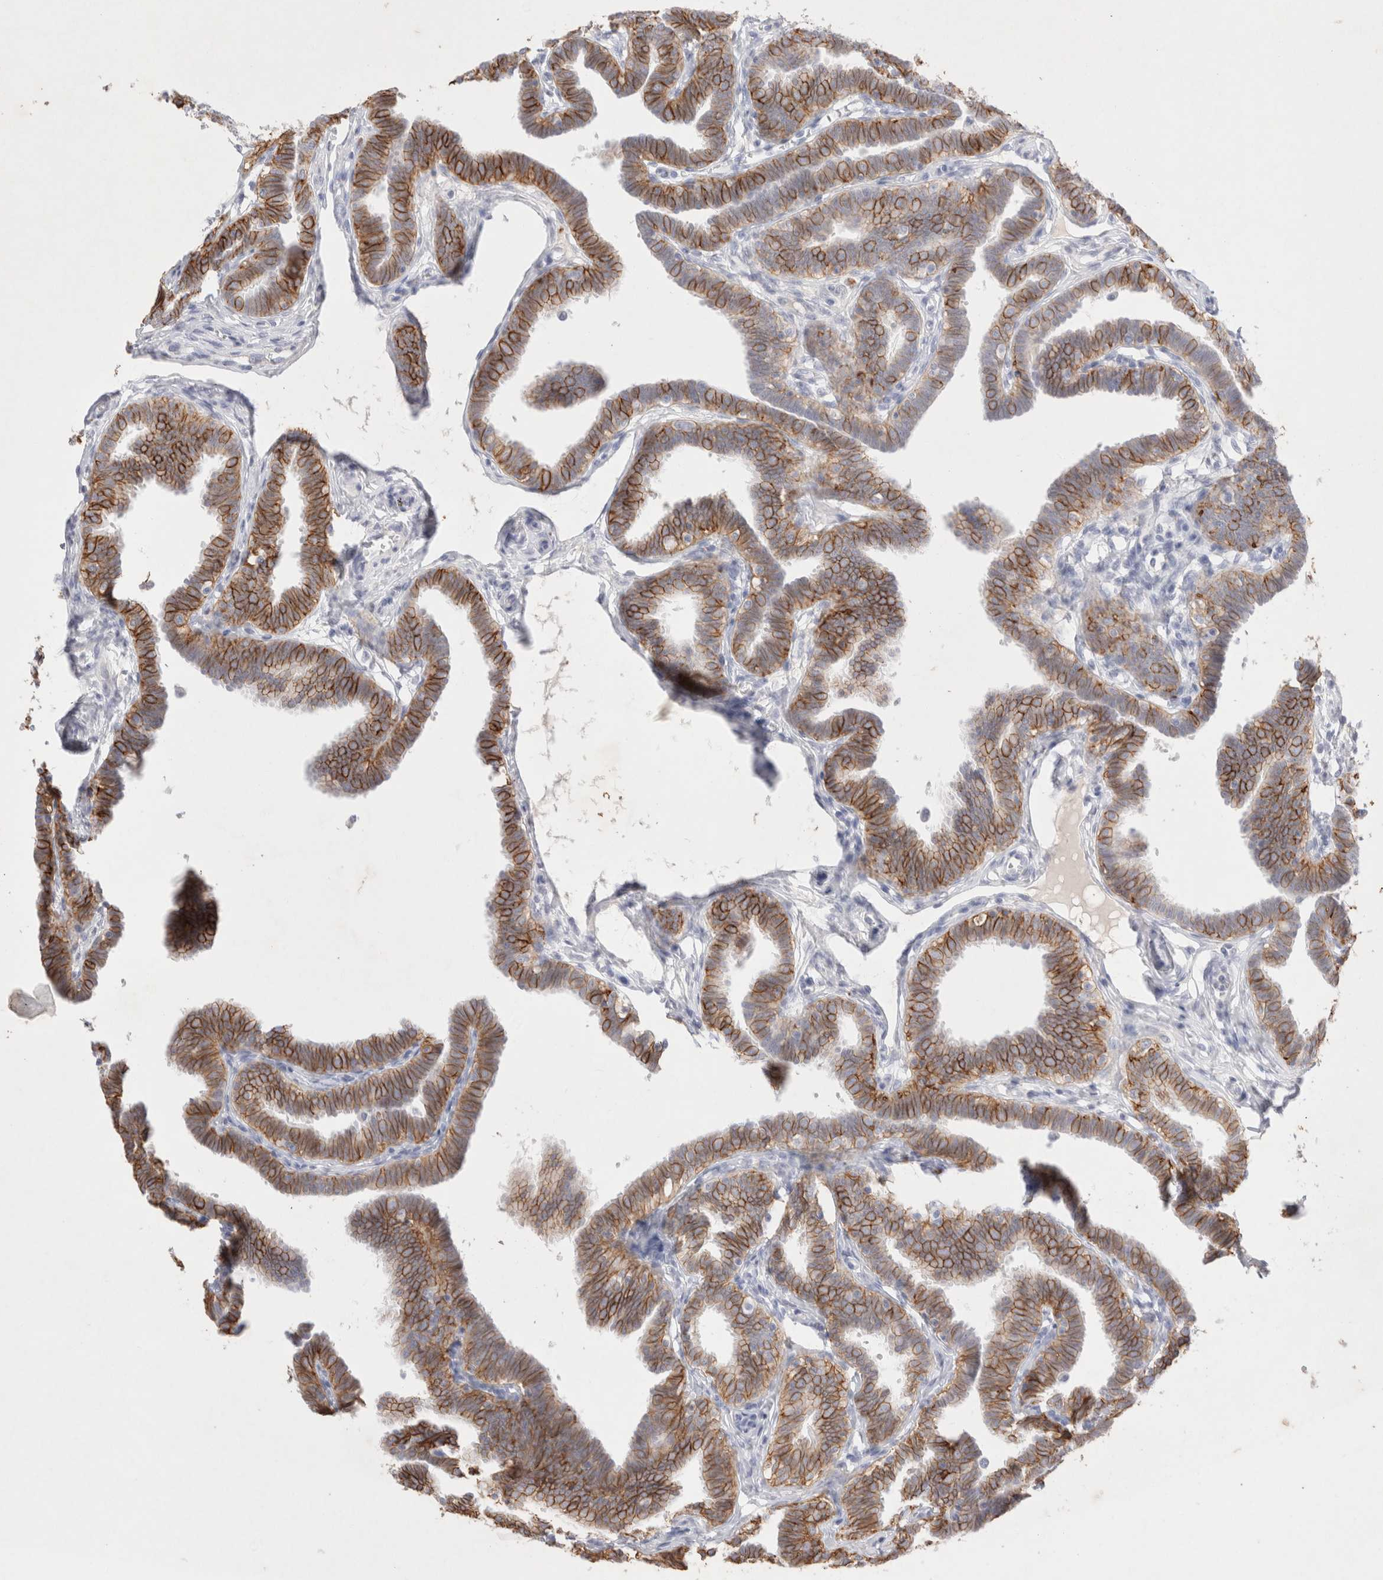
{"staining": {"intensity": "strong", "quantity": ">75%", "location": "cytoplasmic/membranous"}, "tissue": "fallopian tube", "cell_type": "Glandular cells", "image_type": "normal", "snomed": [{"axis": "morphology", "description": "Normal tissue, NOS"}, {"axis": "topography", "description": "Fallopian tube"}, {"axis": "topography", "description": "Ovary"}], "caption": "An IHC micrograph of normal tissue is shown. Protein staining in brown shows strong cytoplasmic/membranous positivity in fallopian tube within glandular cells.", "gene": "EPCAM", "patient": {"sex": "female", "age": 23}}